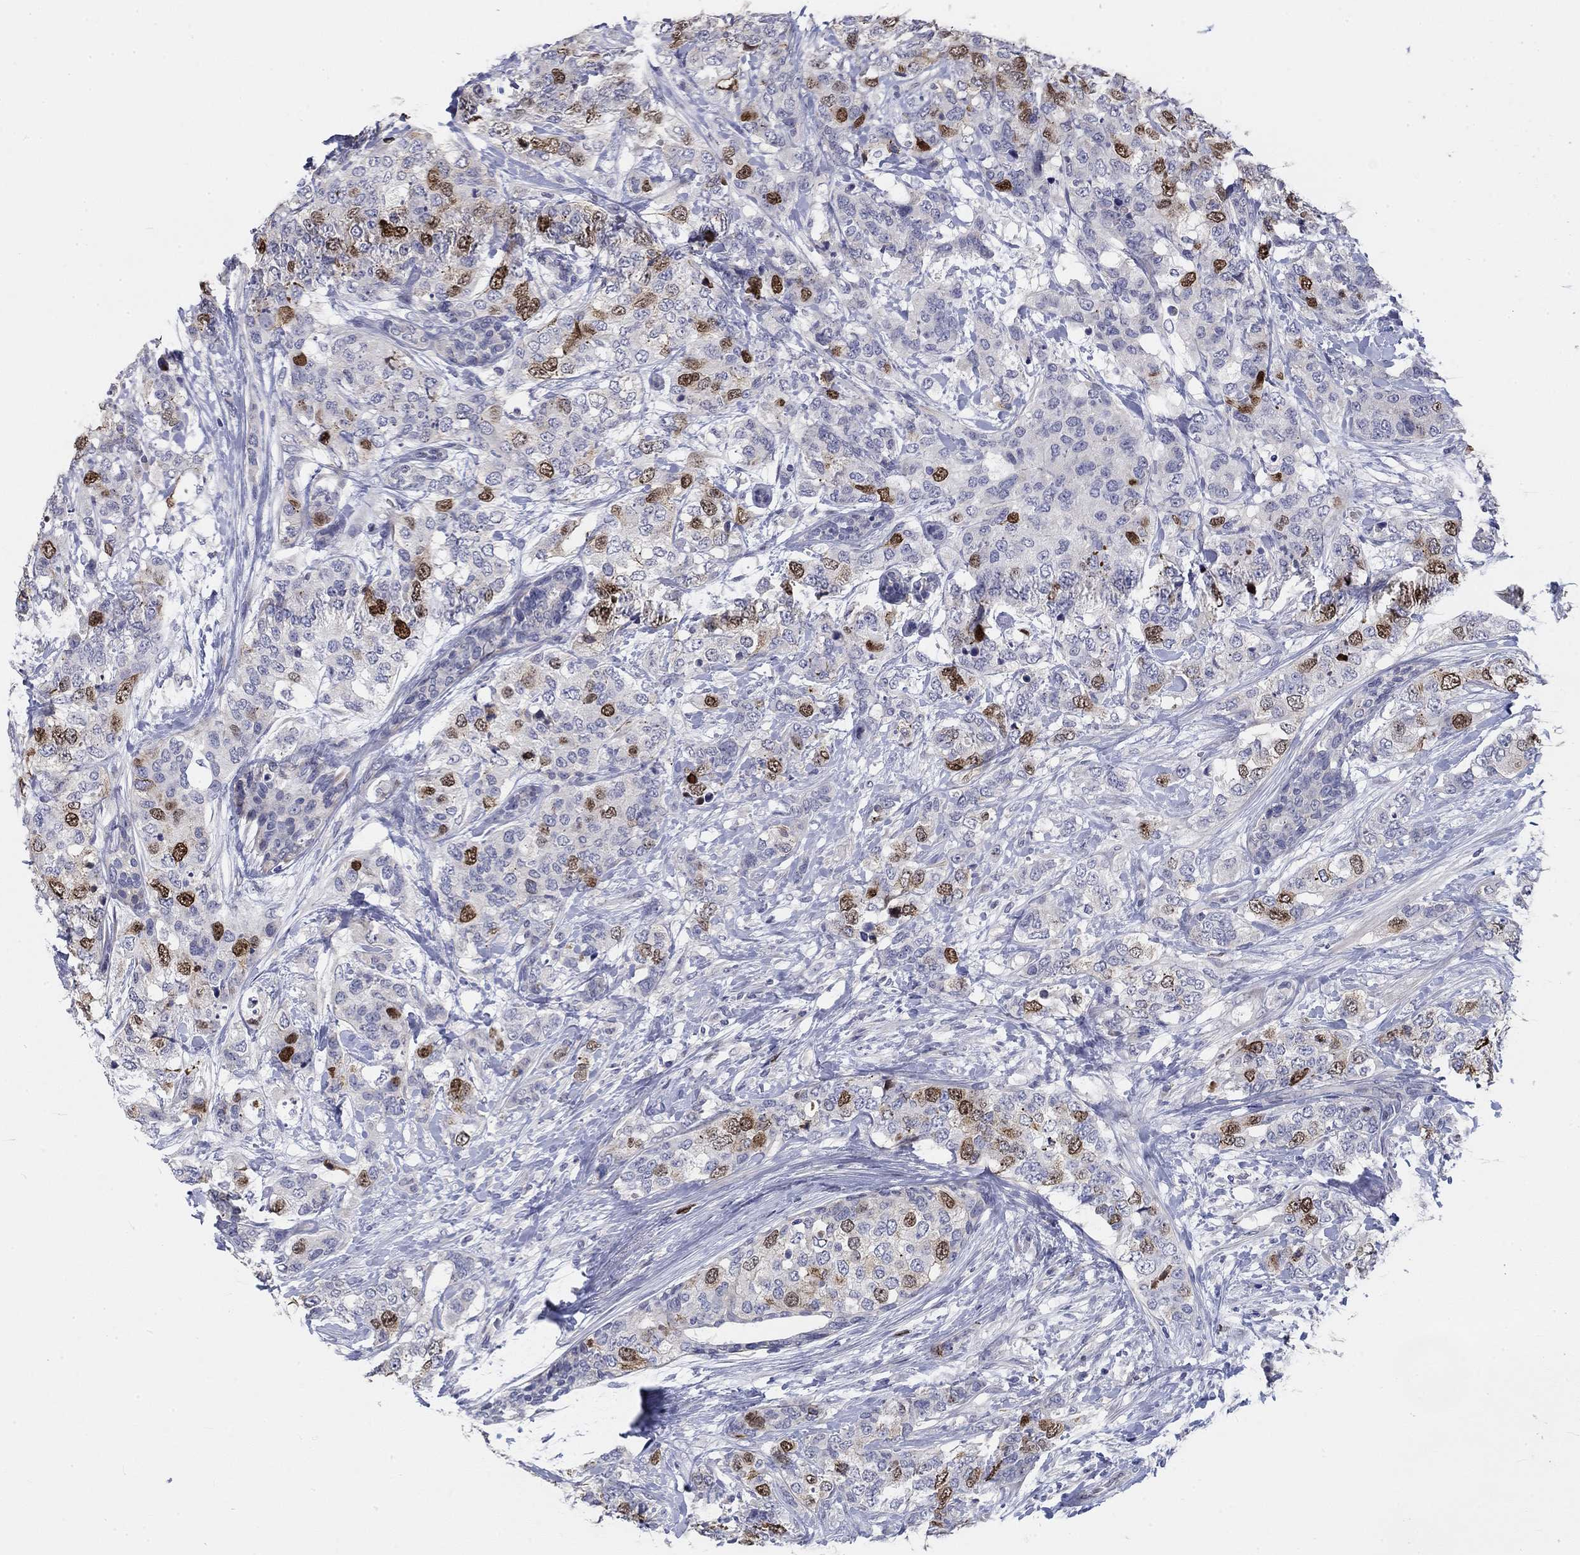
{"staining": {"intensity": "strong", "quantity": "<25%", "location": "nuclear"}, "tissue": "breast cancer", "cell_type": "Tumor cells", "image_type": "cancer", "snomed": [{"axis": "morphology", "description": "Lobular carcinoma"}, {"axis": "topography", "description": "Breast"}], "caption": "Immunohistochemistry (IHC) of lobular carcinoma (breast) reveals medium levels of strong nuclear positivity in about <25% of tumor cells.", "gene": "PRC1", "patient": {"sex": "female", "age": 59}}